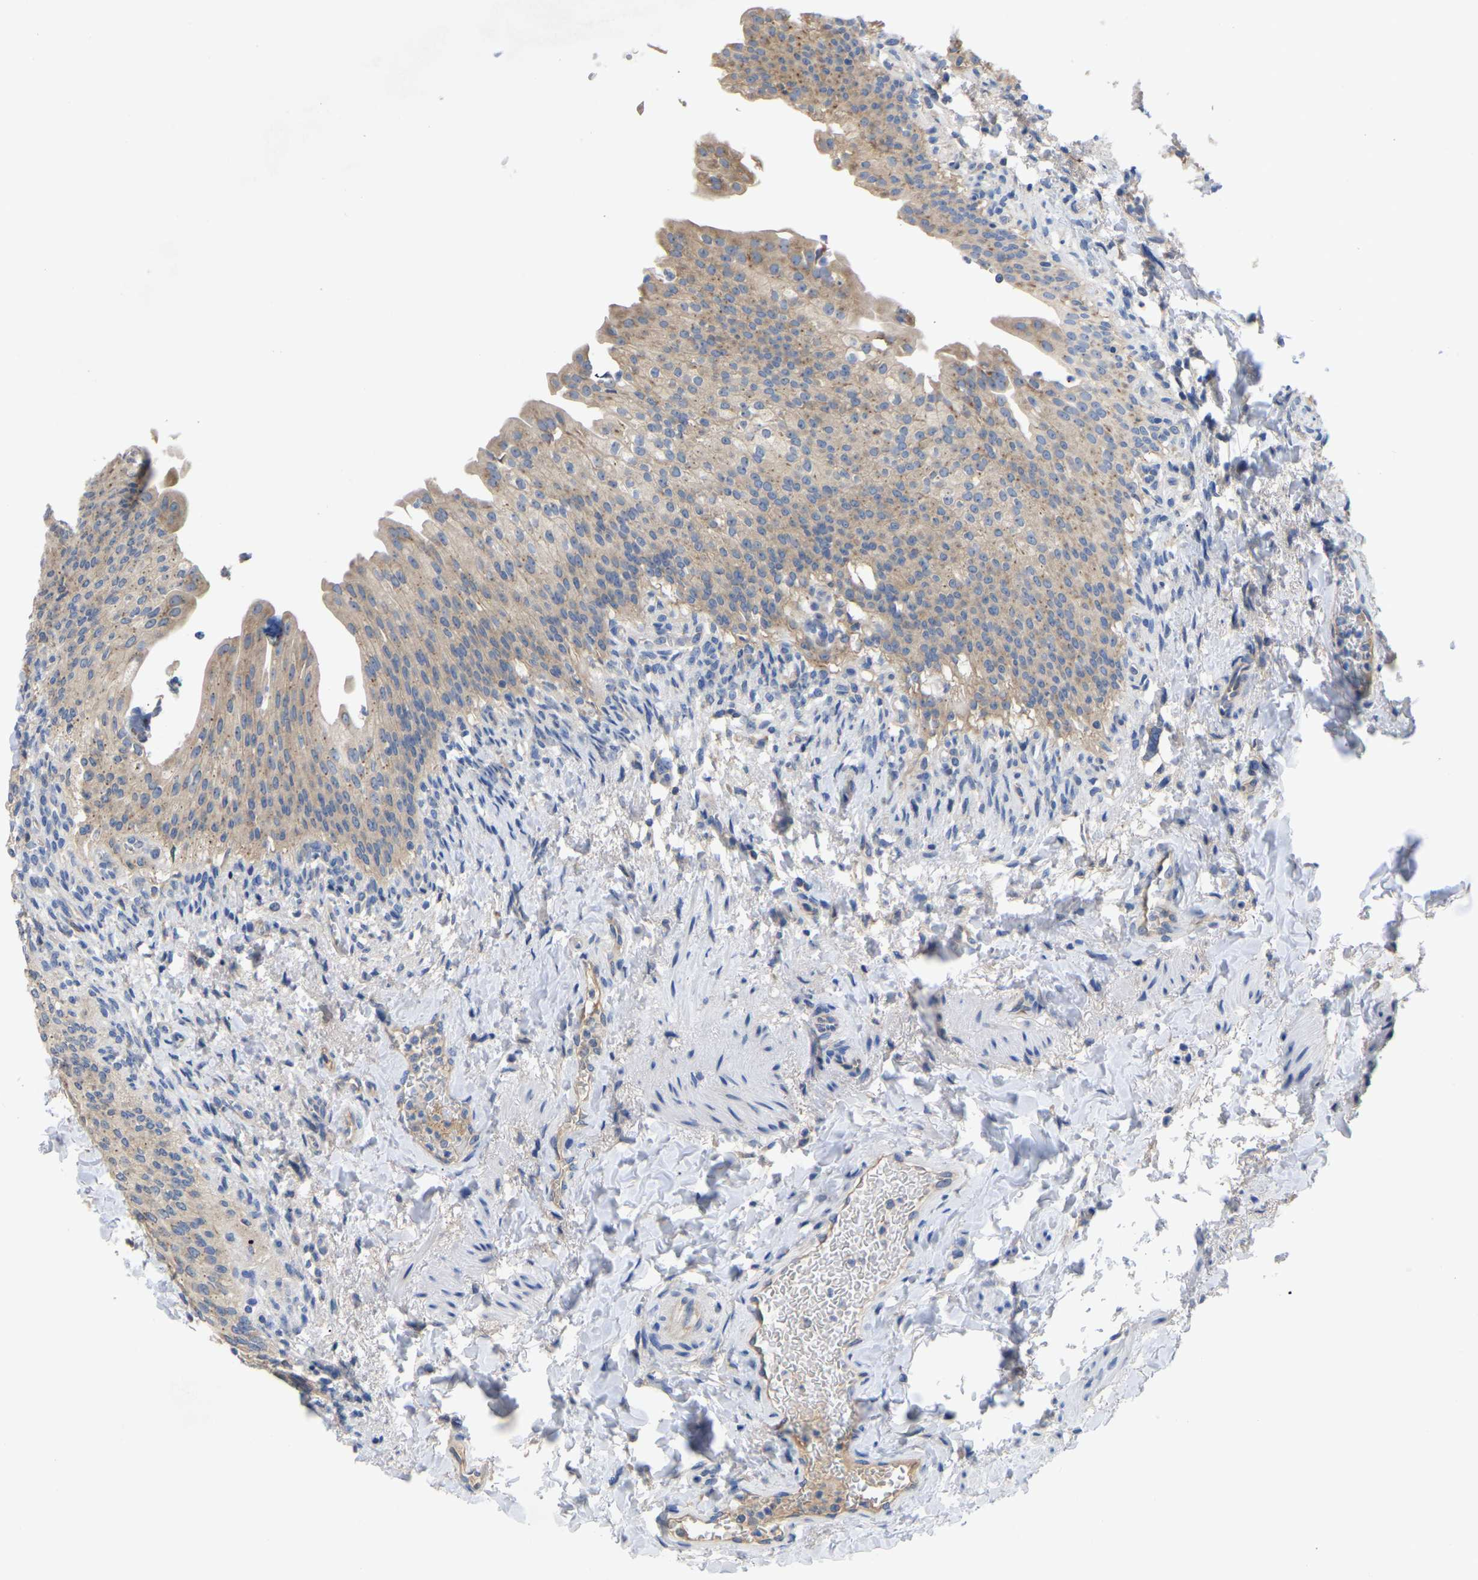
{"staining": {"intensity": "moderate", "quantity": "25%-75%", "location": "cytoplasmic/membranous"}, "tissue": "urinary bladder", "cell_type": "Urothelial cells", "image_type": "normal", "snomed": [{"axis": "morphology", "description": "Normal tissue, NOS"}, {"axis": "topography", "description": "Urinary bladder"}], "caption": "Immunohistochemical staining of benign urinary bladder displays 25%-75% levels of moderate cytoplasmic/membranous protein positivity in about 25%-75% of urothelial cells.", "gene": "ABCA10", "patient": {"sex": "female", "age": 60}}